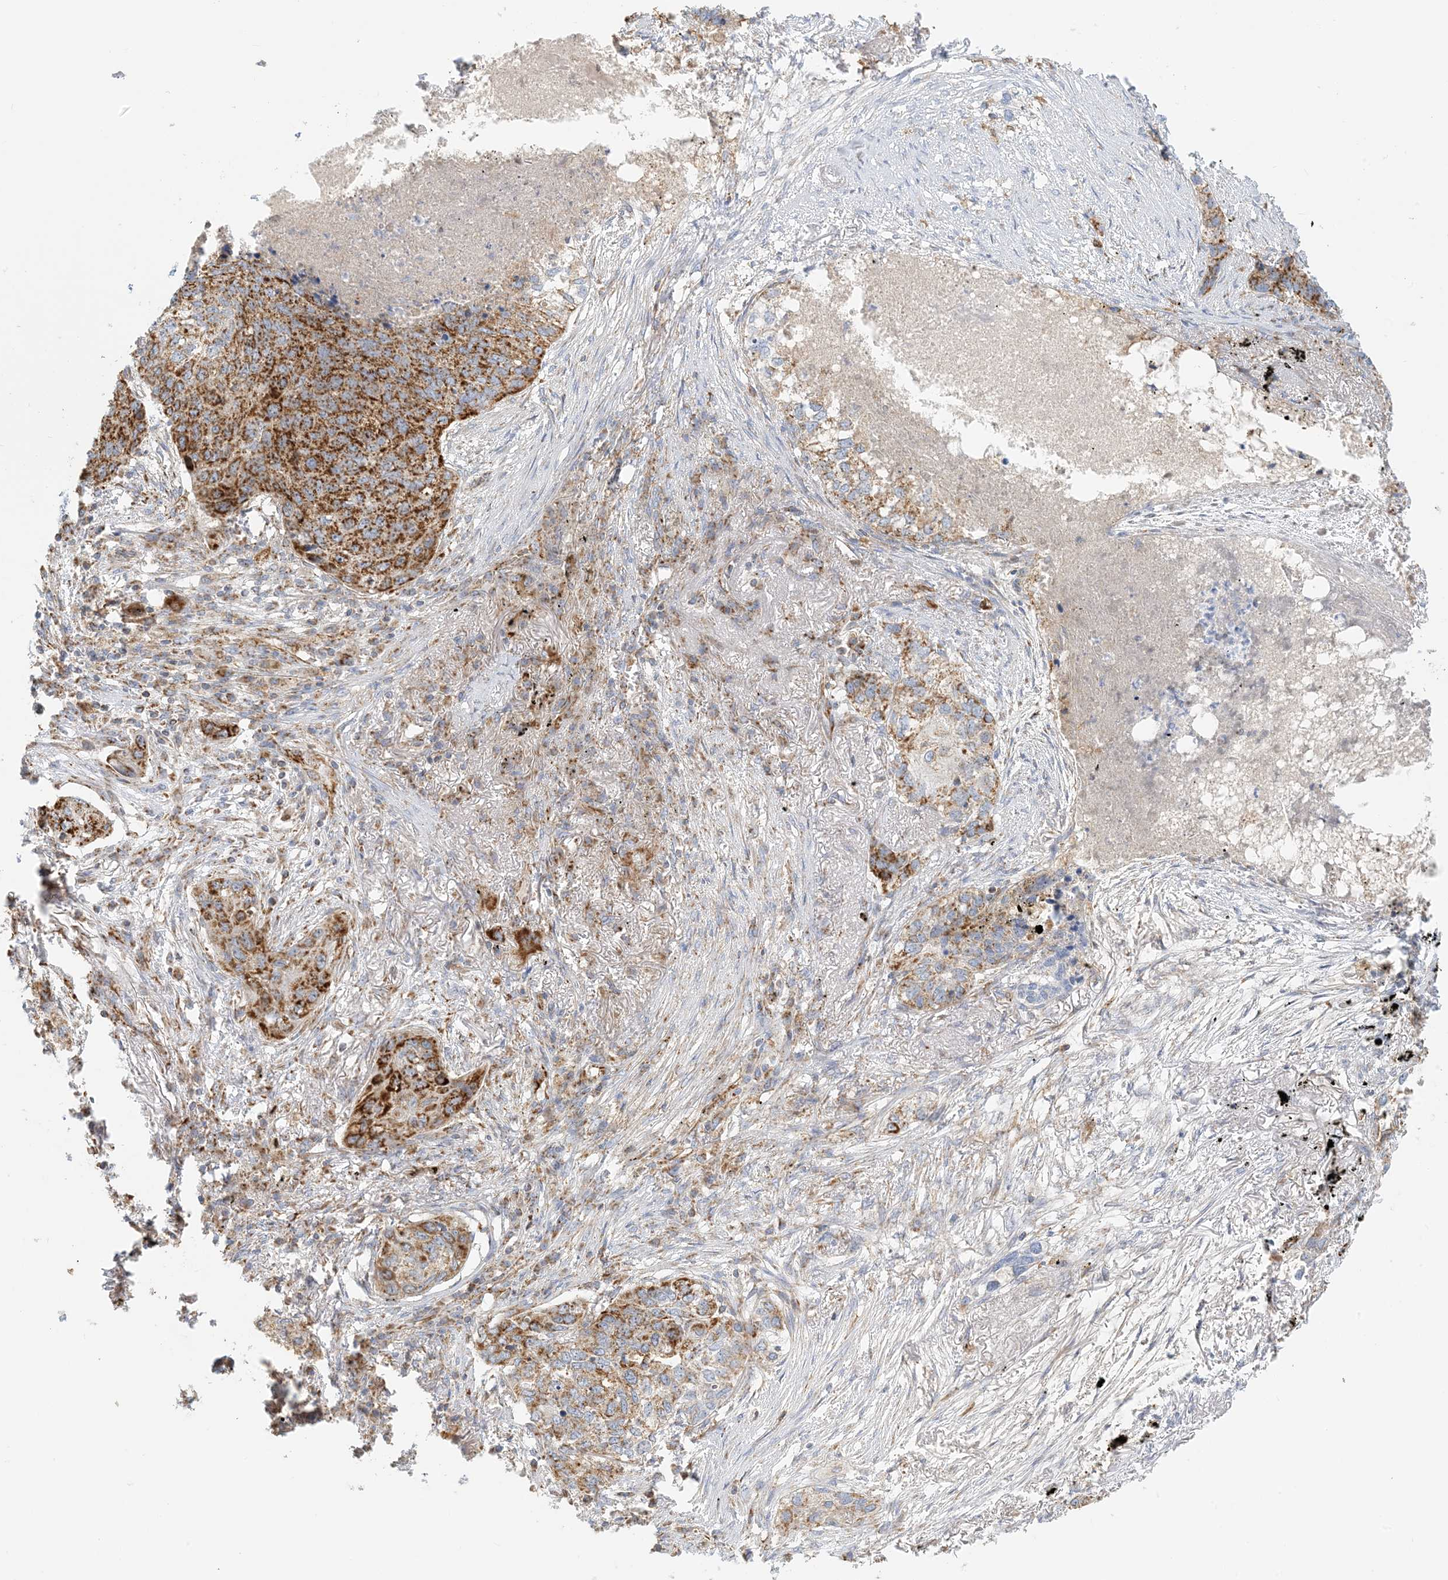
{"staining": {"intensity": "strong", "quantity": ">75%", "location": "cytoplasmic/membranous"}, "tissue": "lung cancer", "cell_type": "Tumor cells", "image_type": "cancer", "snomed": [{"axis": "morphology", "description": "Squamous cell carcinoma, NOS"}, {"axis": "topography", "description": "Lung"}], "caption": "The image shows immunohistochemical staining of squamous cell carcinoma (lung). There is strong cytoplasmic/membranous positivity is present in about >75% of tumor cells.", "gene": "COA3", "patient": {"sex": "female", "age": 63}}